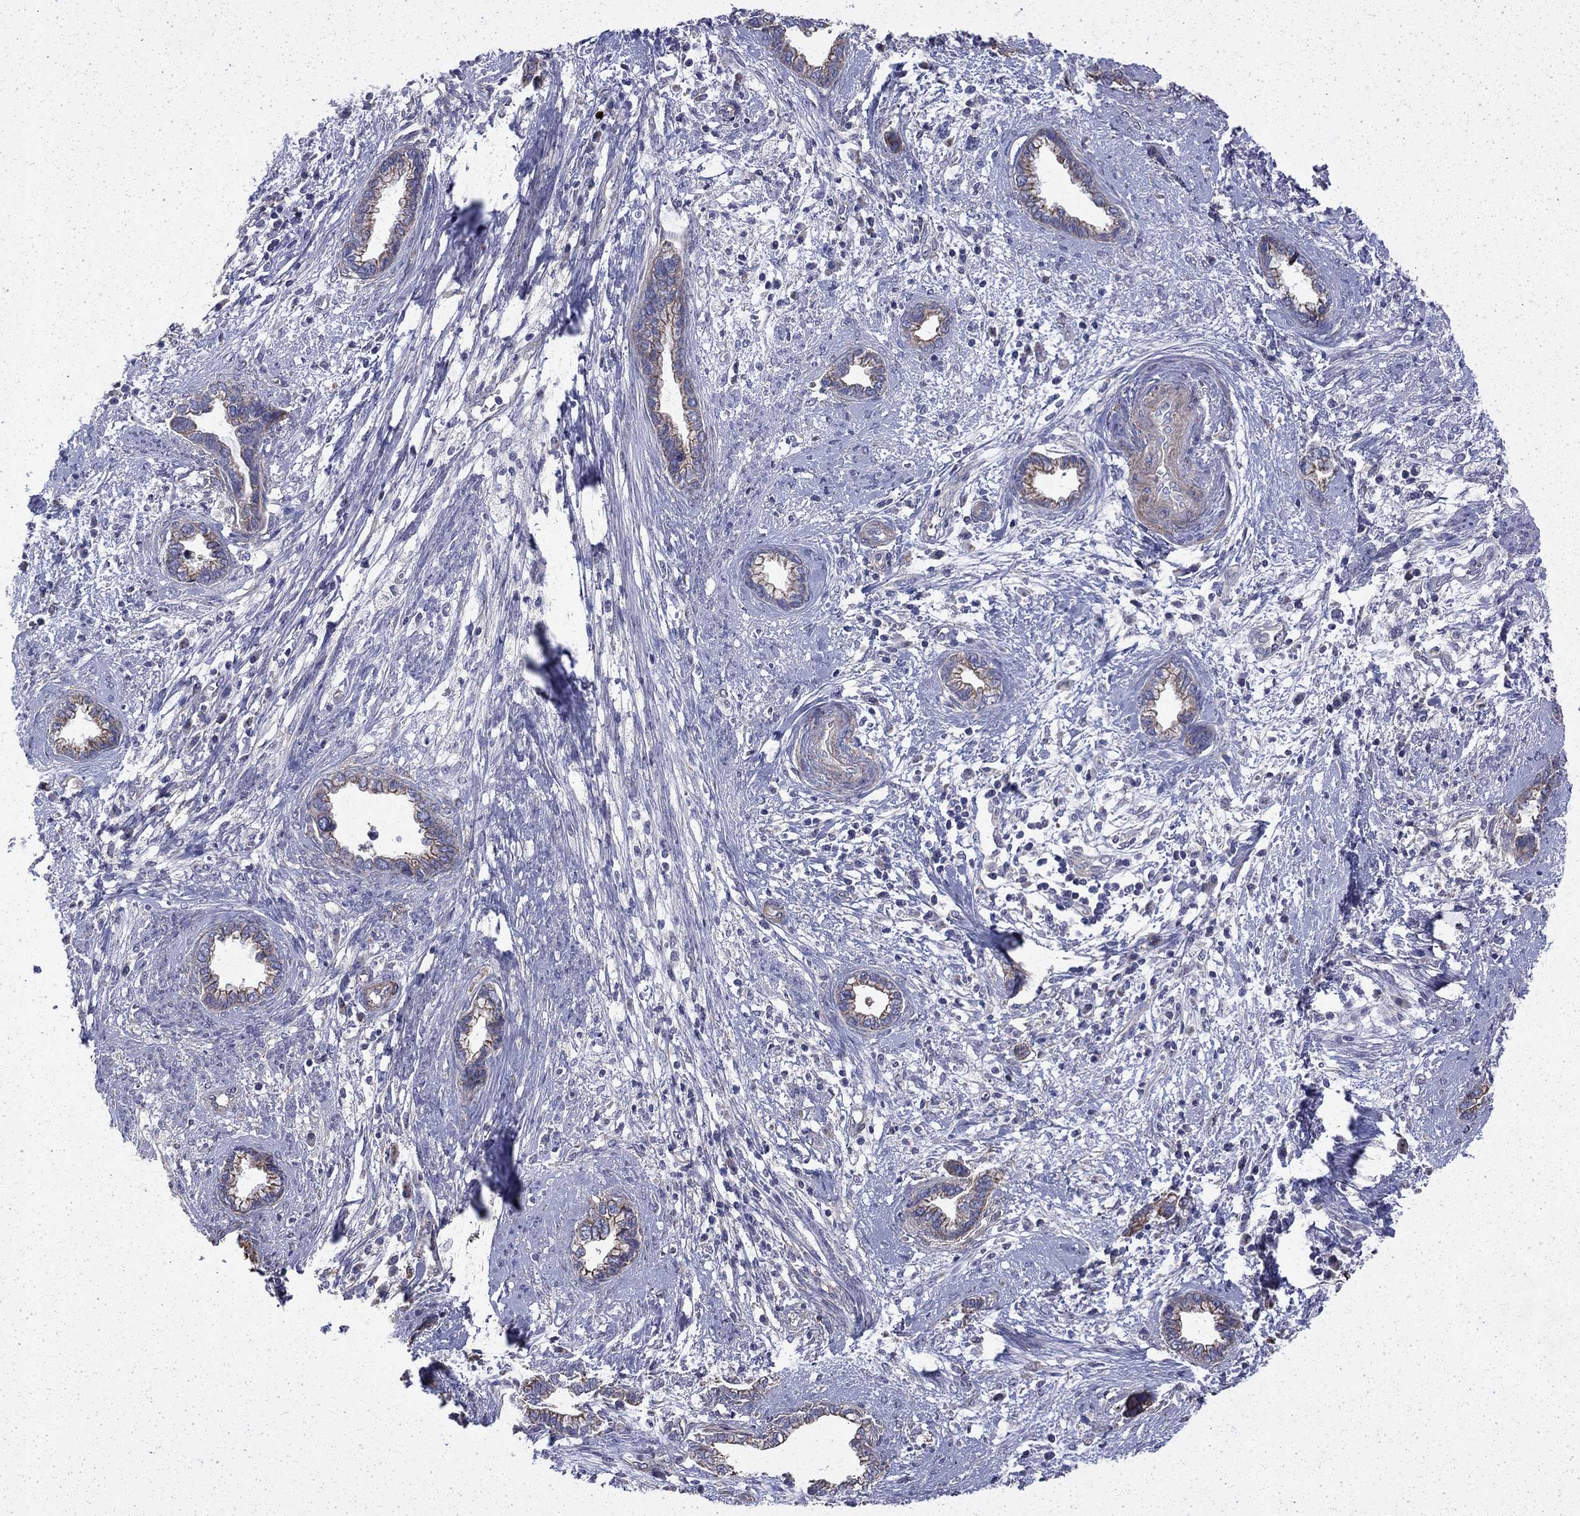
{"staining": {"intensity": "weak", "quantity": "25%-75%", "location": "cytoplasmic/membranous"}, "tissue": "cervical cancer", "cell_type": "Tumor cells", "image_type": "cancer", "snomed": [{"axis": "morphology", "description": "Adenocarcinoma, NOS"}, {"axis": "topography", "description": "Cervix"}], "caption": "Protein analysis of cervical adenocarcinoma tissue displays weak cytoplasmic/membranous positivity in approximately 25%-75% of tumor cells.", "gene": "DTNA", "patient": {"sex": "female", "age": 62}}